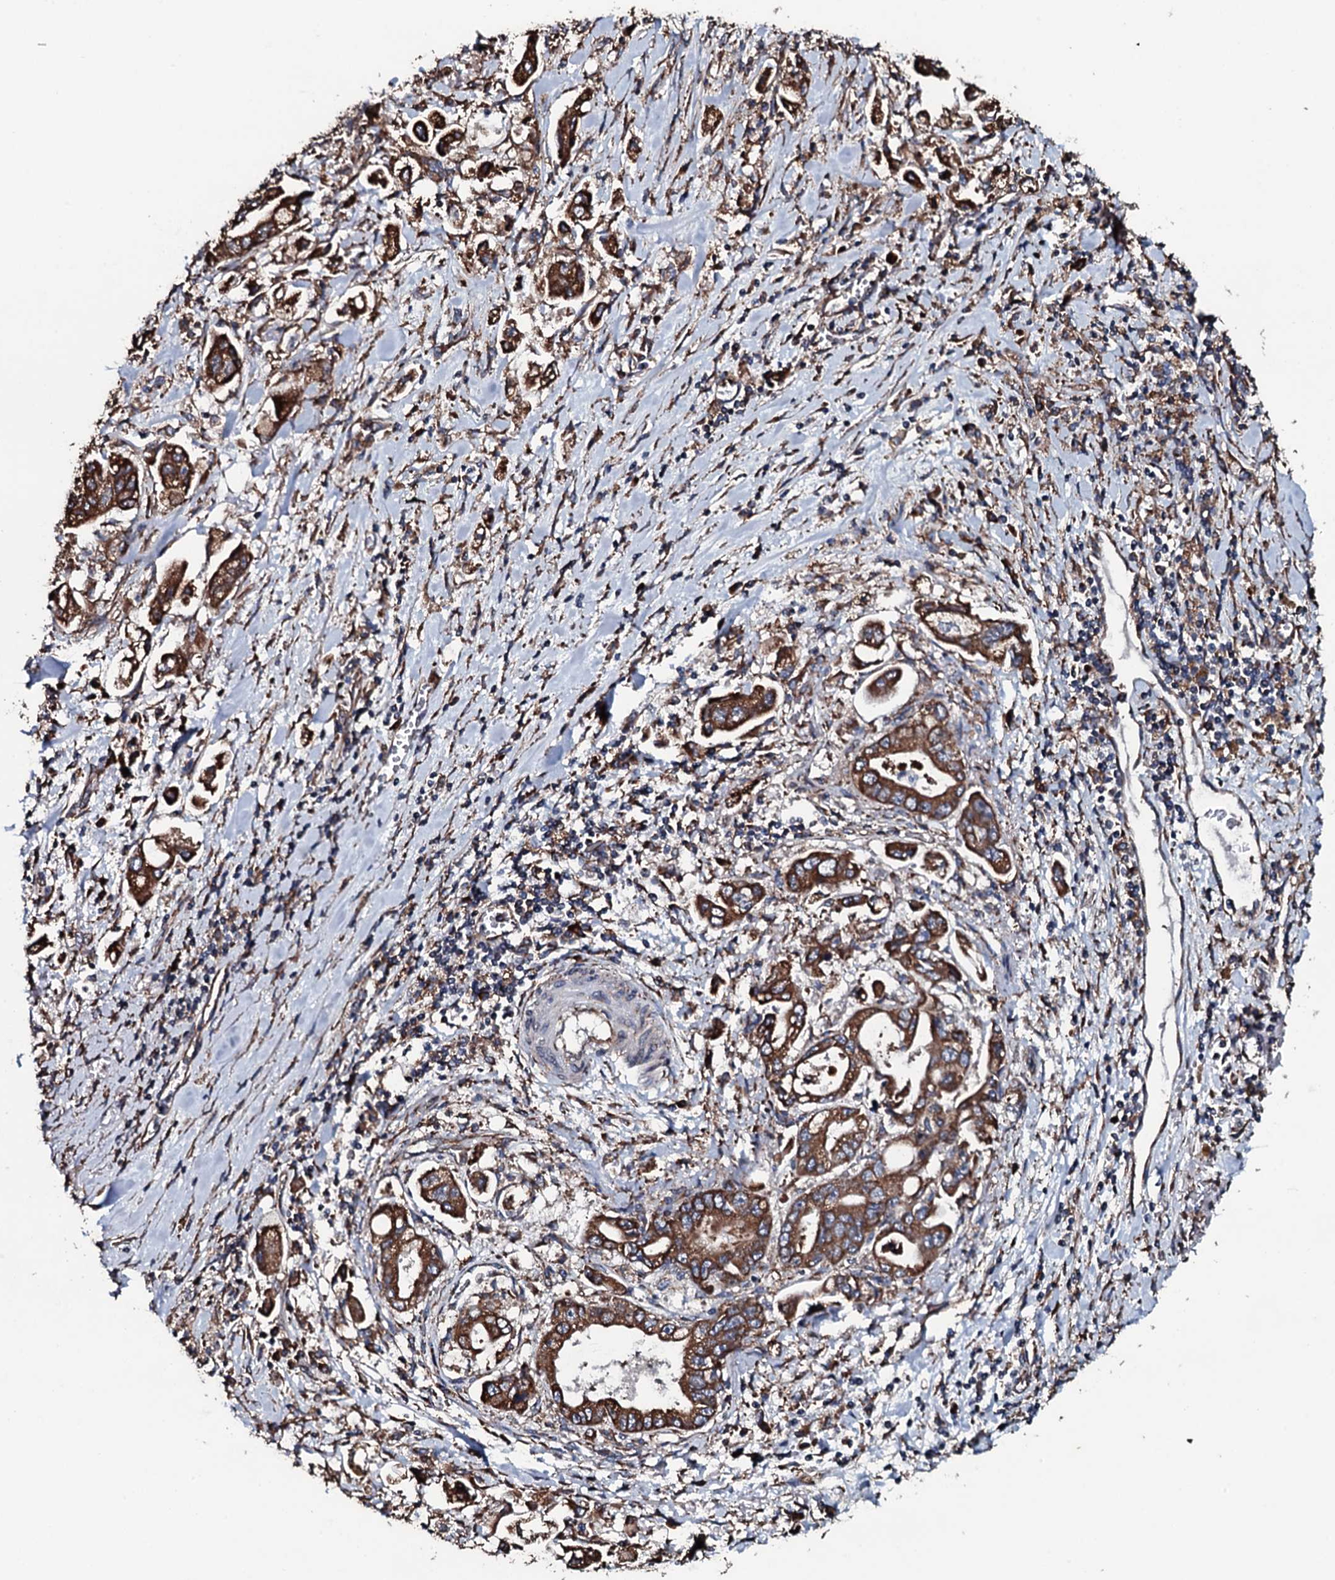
{"staining": {"intensity": "strong", "quantity": ">75%", "location": "cytoplasmic/membranous"}, "tissue": "stomach cancer", "cell_type": "Tumor cells", "image_type": "cancer", "snomed": [{"axis": "morphology", "description": "Adenocarcinoma, NOS"}, {"axis": "topography", "description": "Stomach"}], "caption": "Immunohistochemistry (IHC) photomicrograph of neoplastic tissue: human stomach cancer stained using IHC shows high levels of strong protein expression localized specifically in the cytoplasmic/membranous of tumor cells, appearing as a cytoplasmic/membranous brown color.", "gene": "RAB12", "patient": {"sex": "male", "age": 62}}